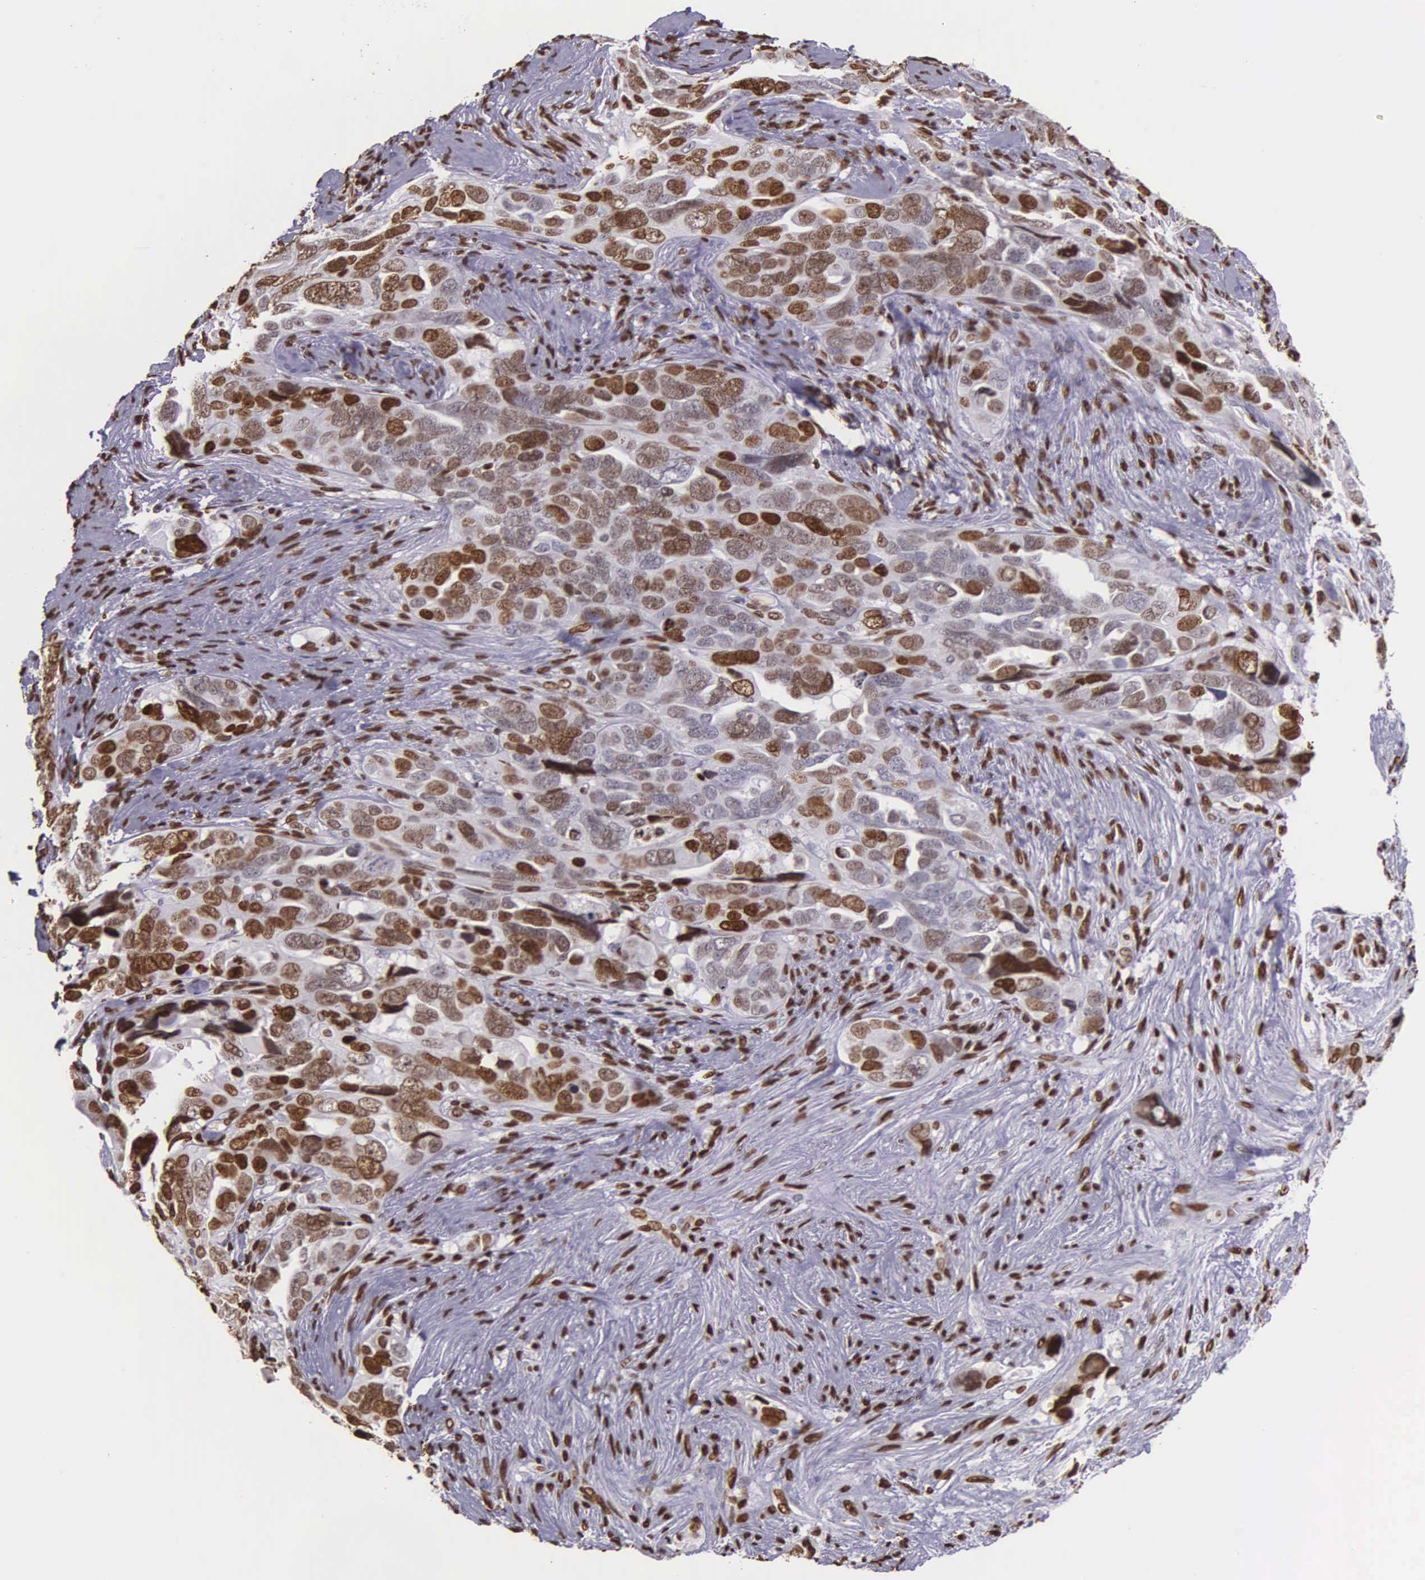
{"staining": {"intensity": "strong", "quantity": ">75%", "location": "nuclear"}, "tissue": "ovarian cancer", "cell_type": "Tumor cells", "image_type": "cancer", "snomed": [{"axis": "morphology", "description": "Cystadenocarcinoma, serous, NOS"}, {"axis": "topography", "description": "Ovary"}], "caption": "Immunohistochemical staining of human ovarian cancer (serous cystadenocarcinoma) shows high levels of strong nuclear positivity in approximately >75% of tumor cells.", "gene": "H1-0", "patient": {"sex": "female", "age": 63}}